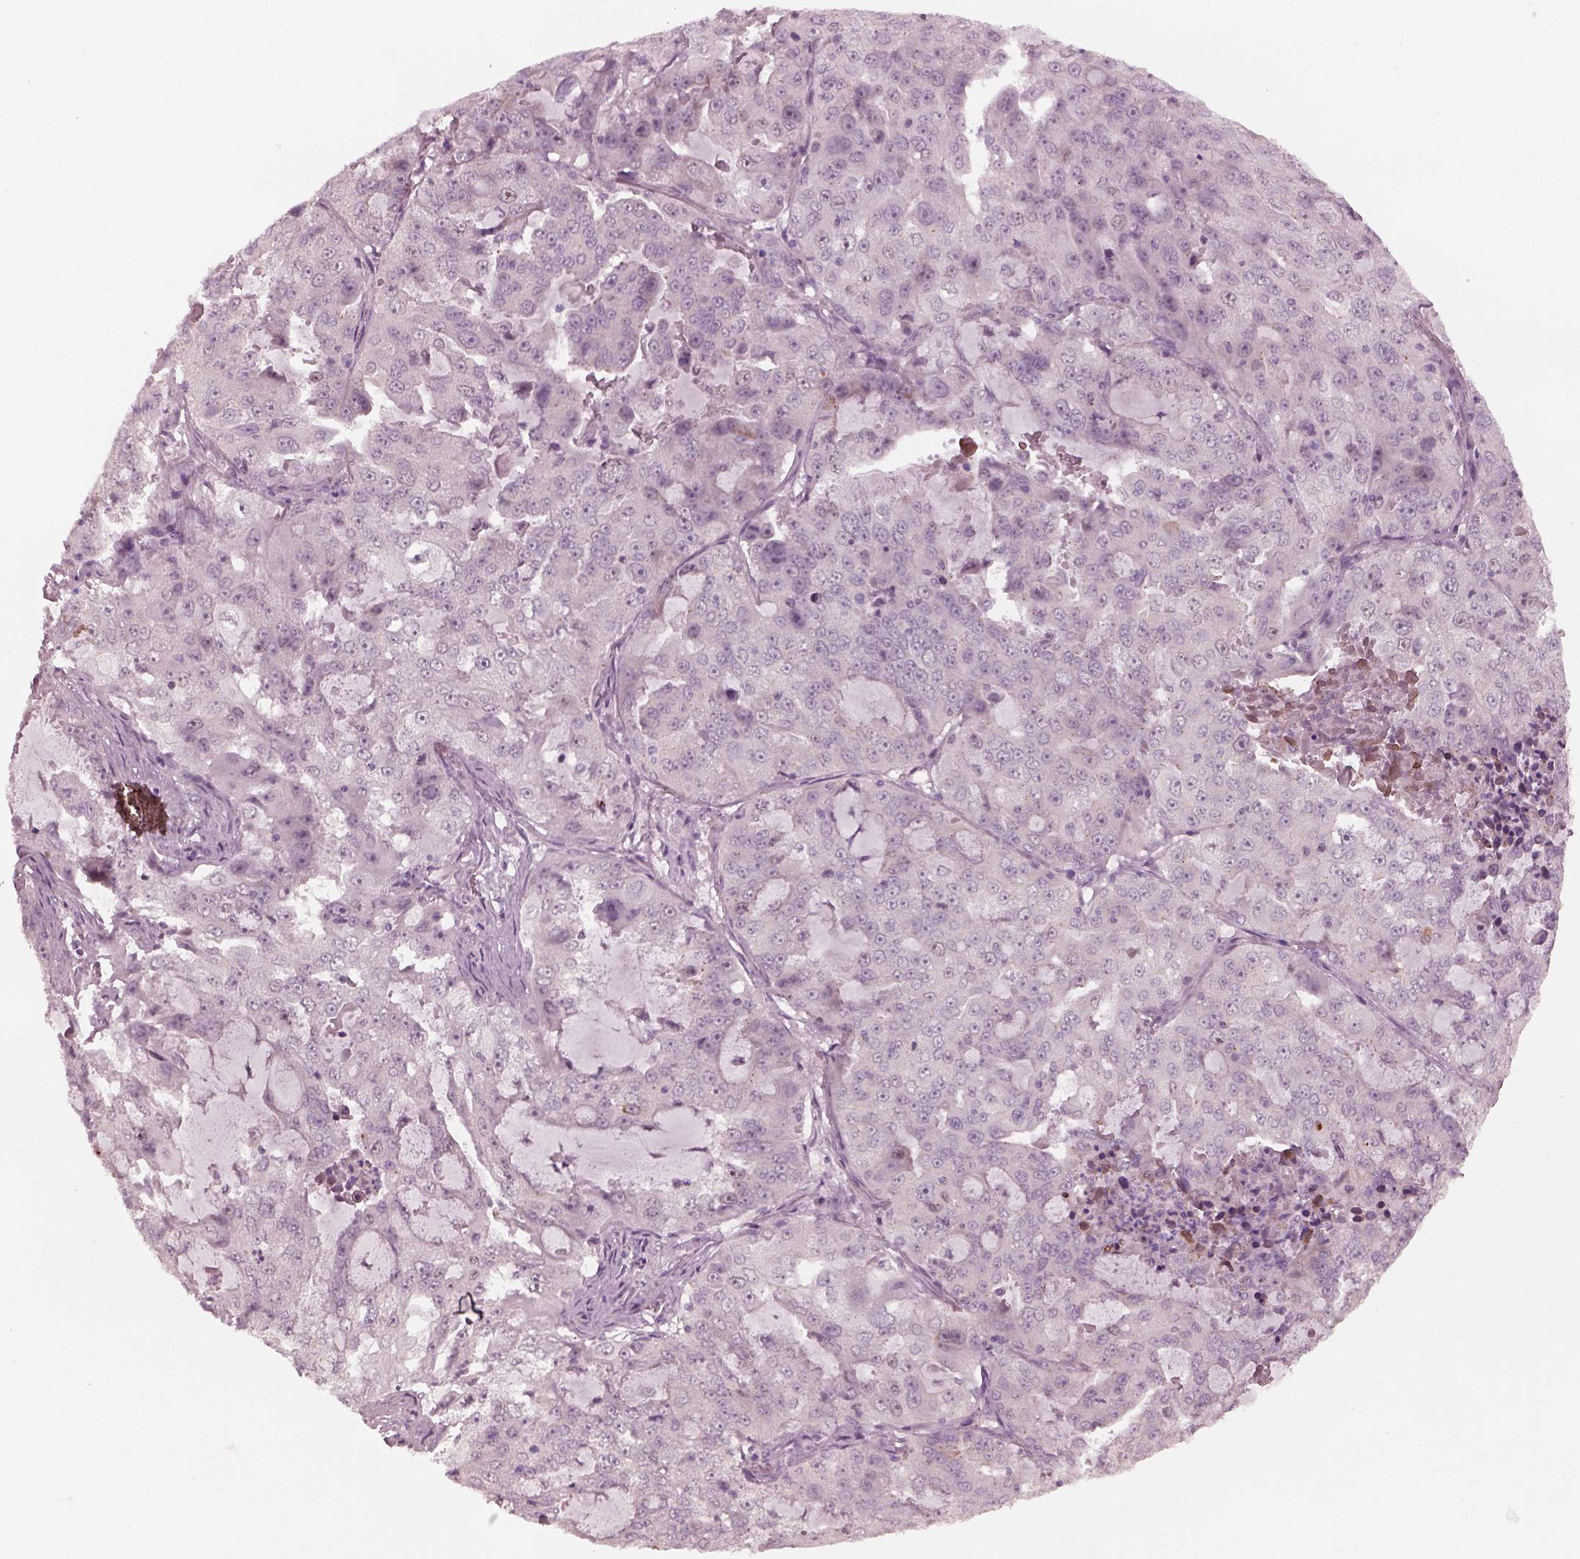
{"staining": {"intensity": "negative", "quantity": "none", "location": "none"}, "tissue": "lung cancer", "cell_type": "Tumor cells", "image_type": "cancer", "snomed": [{"axis": "morphology", "description": "Adenocarcinoma, NOS"}, {"axis": "topography", "description": "Lung"}], "caption": "Micrograph shows no protein positivity in tumor cells of lung cancer tissue.", "gene": "SAXO1", "patient": {"sex": "female", "age": 61}}